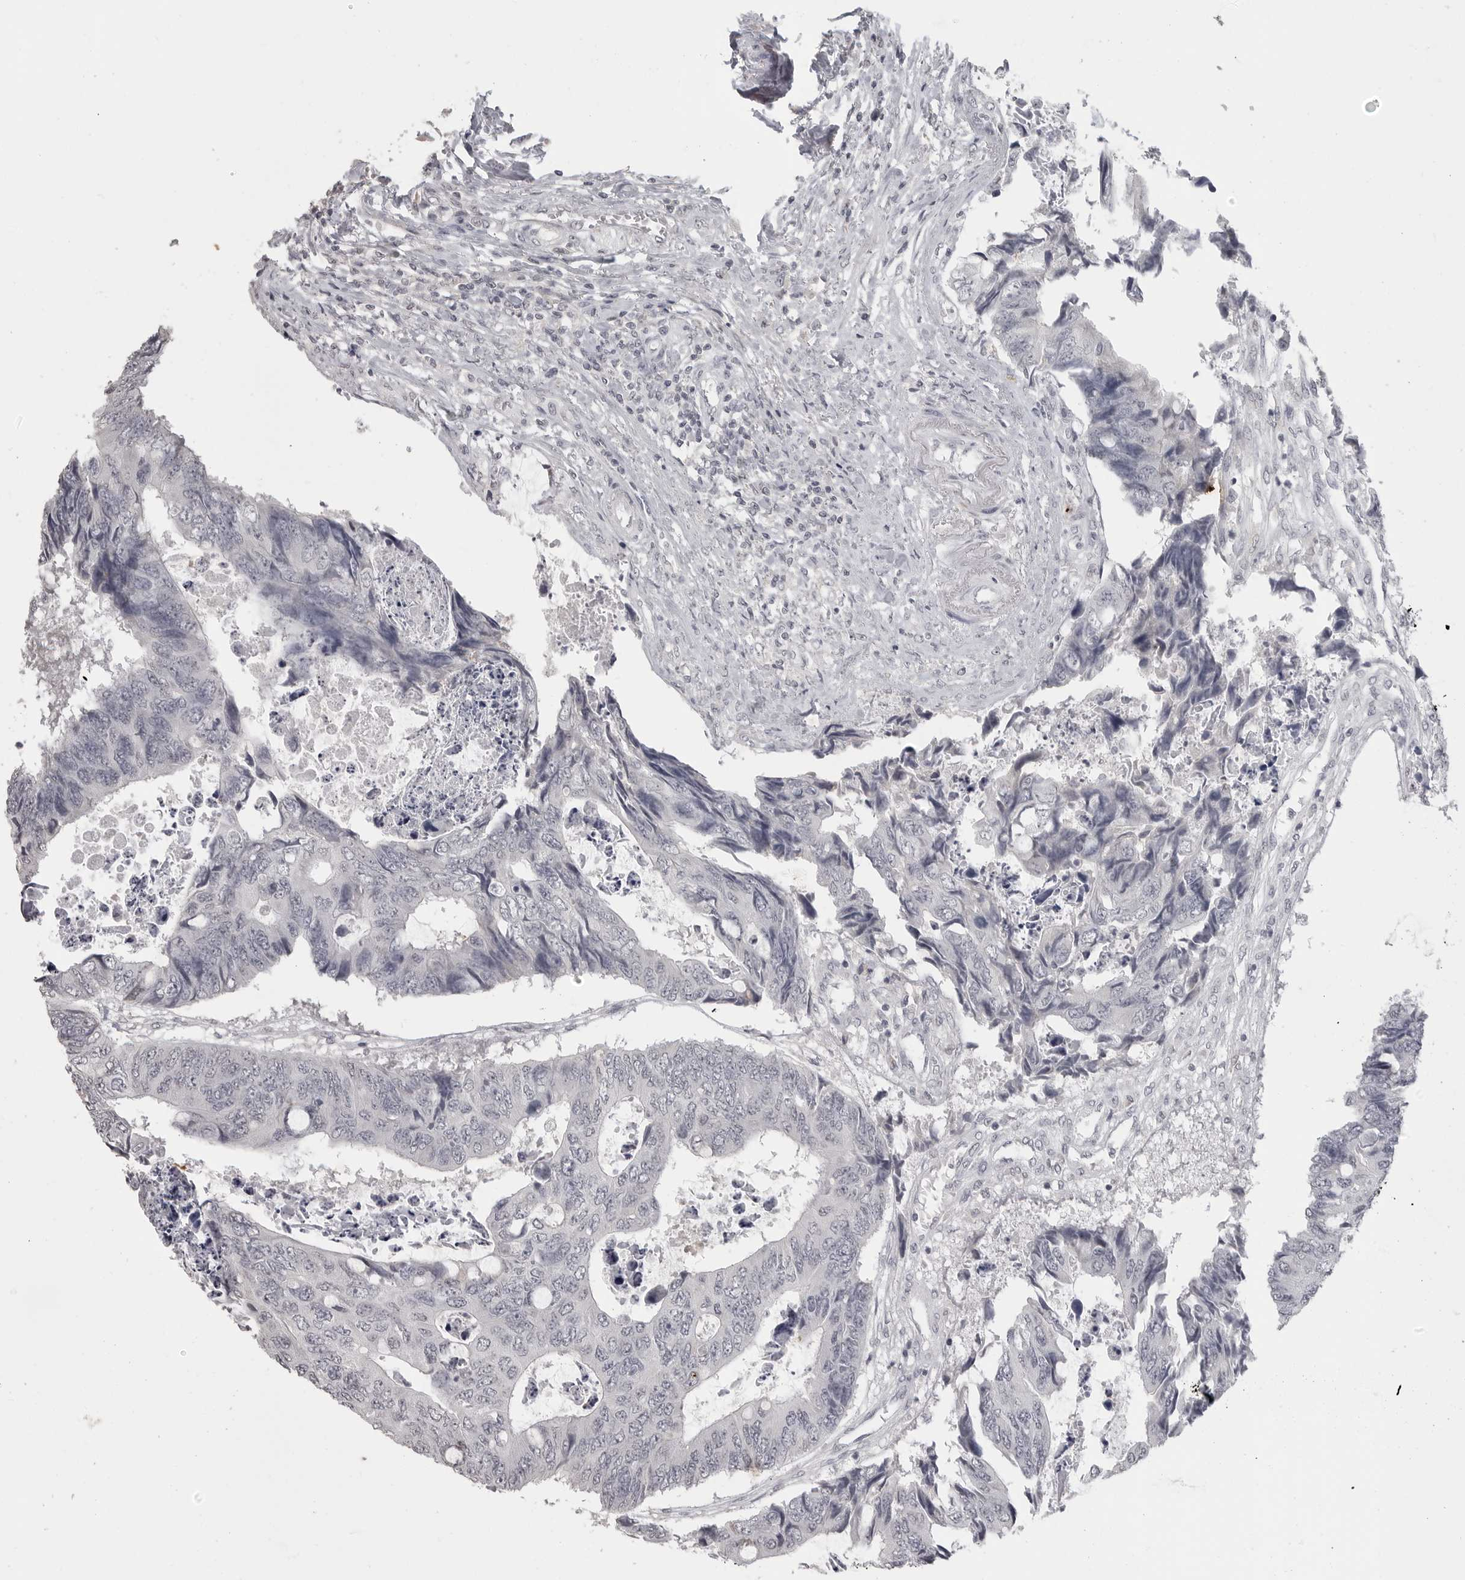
{"staining": {"intensity": "negative", "quantity": "none", "location": "none"}, "tissue": "colorectal cancer", "cell_type": "Tumor cells", "image_type": "cancer", "snomed": [{"axis": "morphology", "description": "Adenocarcinoma, NOS"}, {"axis": "topography", "description": "Rectum"}], "caption": "This is an immunohistochemistry histopathology image of human colorectal cancer (adenocarcinoma). There is no positivity in tumor cells.", "gene": "PRSS1", "patient": {"sex": "male", "age": 84}}